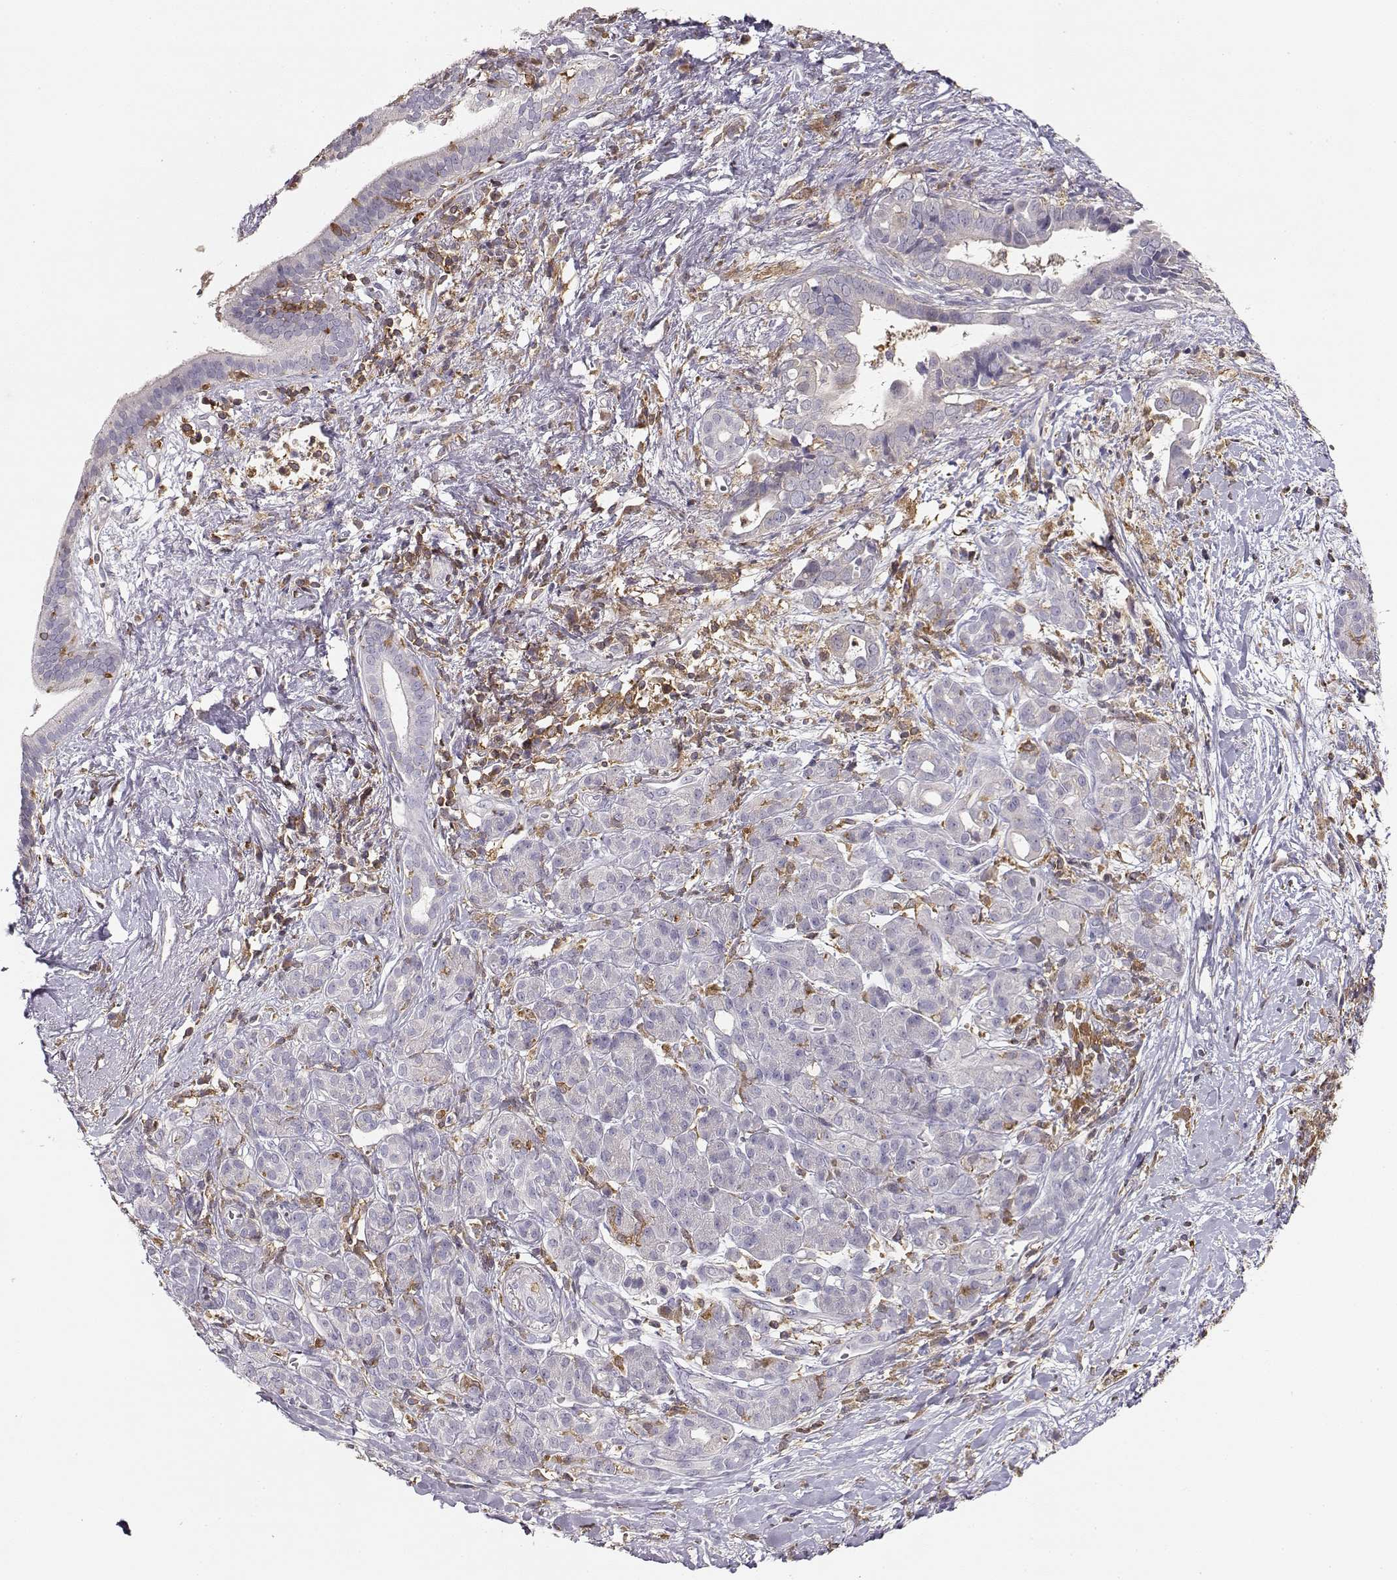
{"staining": {"intensity": "negative", "quantity": "none", "location": "none"}, "tissue": "pancreatic cancer", "cell_type": "Tumor cells", "image_type": "cancer", "snomed": [{"axis": "morphology", "description": "Adenocarcinoma, NOS"}, {"axis": "topography", "description": "Pancreas"}], "caption": "Immunohistochemistry (IHC) image of neoplastic tissue: human pancreatic cancer (adenocarcinoma) stained with DAB exhibits no significant protein staining in tumor cells.", "gene": "VAV1", "patient": {"sex": "male", "age": 61}}